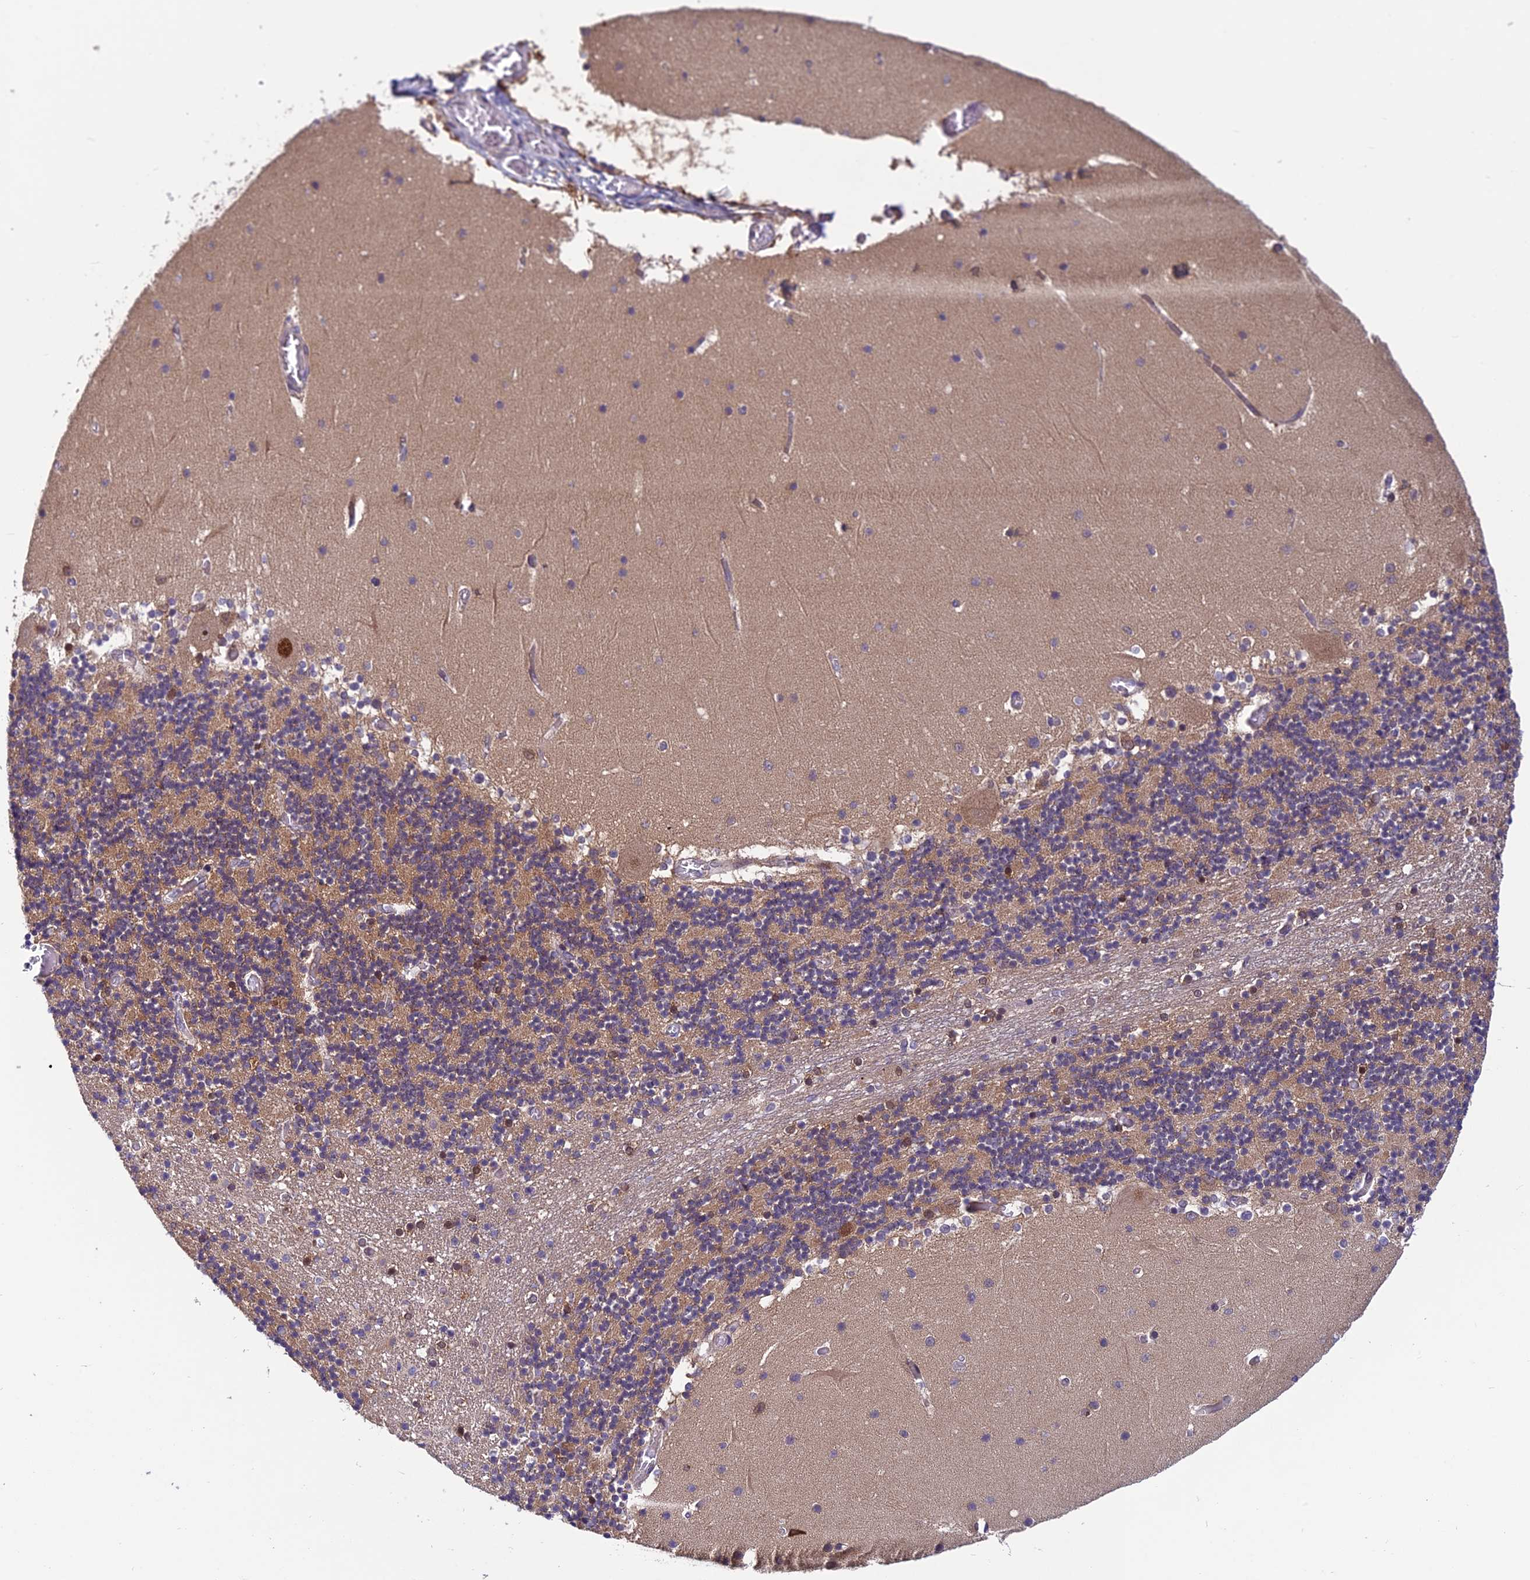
{"staining": {"intensity": "moderate", "quantity": ">75%", "location": "cytoplasmic/membranous"}, "tissue": "cerebellum", "cell_type": "Cells in granular layer", "image_type": "normal", "snomed": [{"axis": "morphology", "description": "Normal tissue, NOS"}, {"axis": "topography", "description": "Cerebellum"}], "caption": "Immunohistochemical staining of unremarkable human cerebellum shows moderate cytoplasmic/membranous protein expression in approximately >75% of cells in granular layer. (DAB (3,3'-diaminobenzidine) = brown stain, brightfield microscopy at high magnification).", "gene": "CCDC15", "patient": {"sex": "female", "age": 28}}